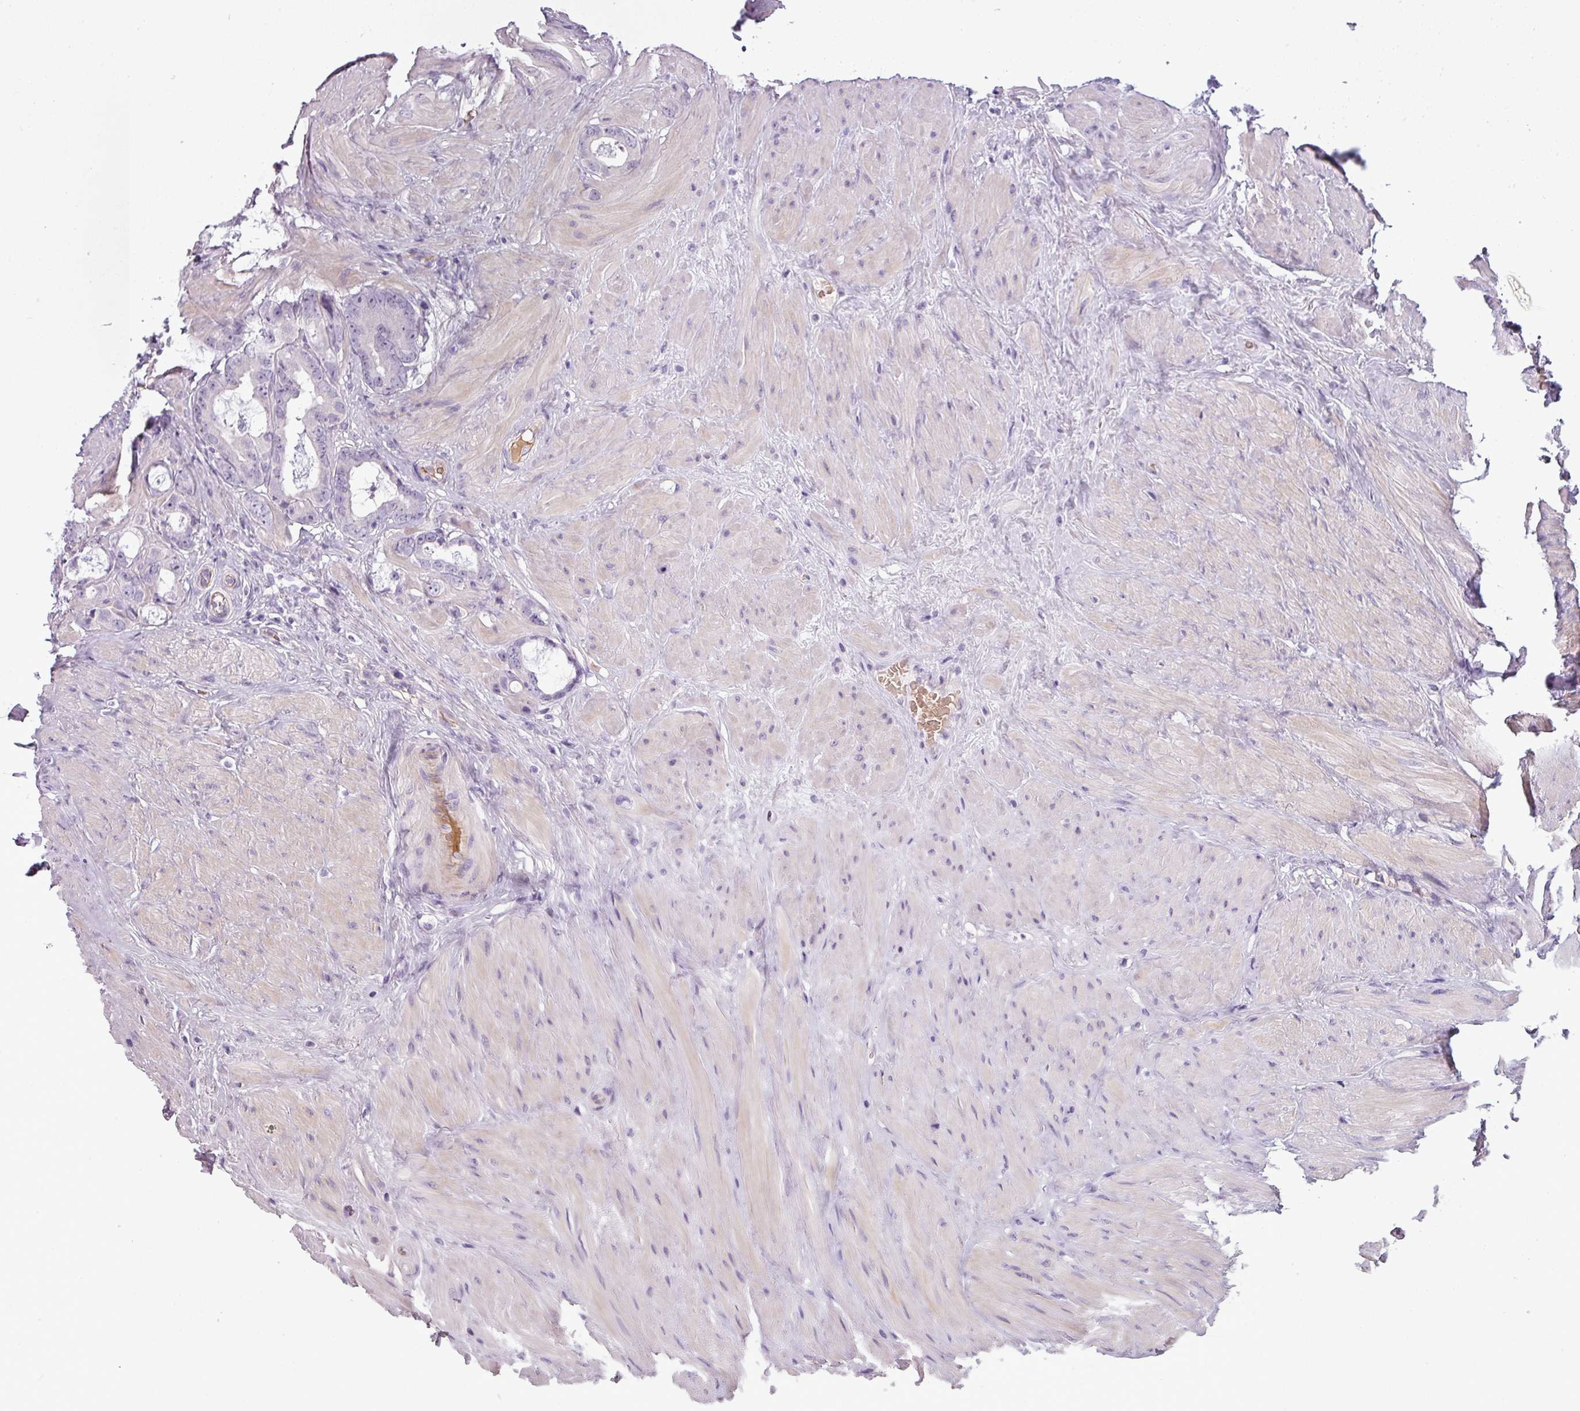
{"staining": {"intensity": "negative", "quantity": "none", "location": "none"}, "tissue": "prostate cancer", "cell_type": "Tumor cells", "image_type": "cancer", "snomed": [{"axis": "morphology", "description": "Adenocarcinoma, Low grade"}, {"axis": "topography", "description": "Prostate"}], "caption": "Immunohistochemistry (IHC) micrograph of neoplastic tissue: prostate cancer (low-grade adenocarcinoma) stained with DAB (3,3'-diaminobenzidine) displays no significant protein positivity in tumor cells.", "gene": "AREL1", "patient": {"sex": "male", "age": 71}}